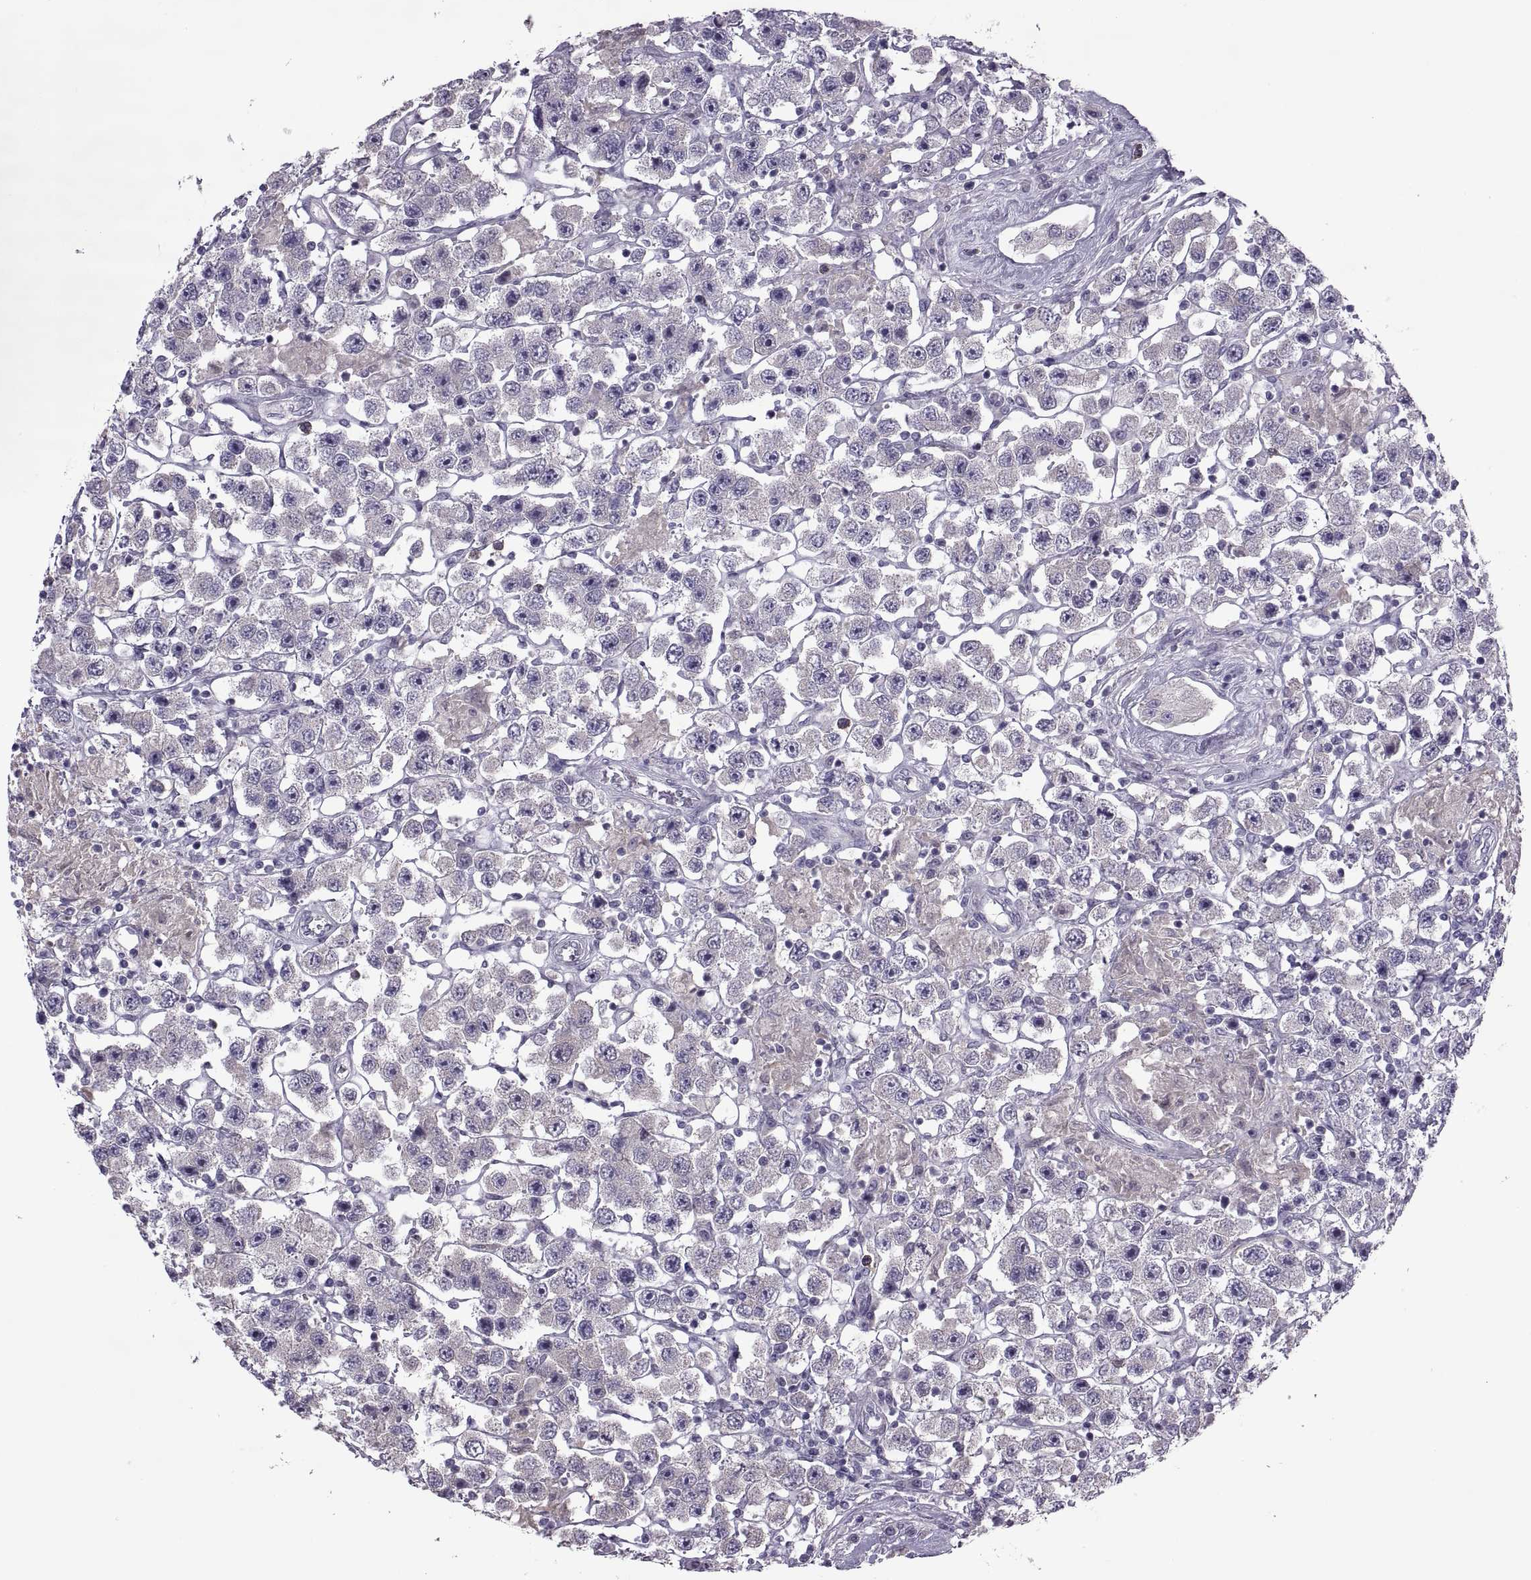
{"staining": {"intensity": "negative", "quantity": "none", "location": "none"}, "tissue": "testis cancer", "cell_type": "Tumor cells", "image_type": "cancer", "snomed": [{"axis": "morphology", "description": "Seminoma, NOS"}, {"axis": "topography", "description": "Testis"}], "caption": "DAB immunohistochemical staining of human testis cancer (seminoma) exhibits no significant staining in tumor cells.", "gene": "ODF3", "patient": {"sex": "male", "age": 45}}